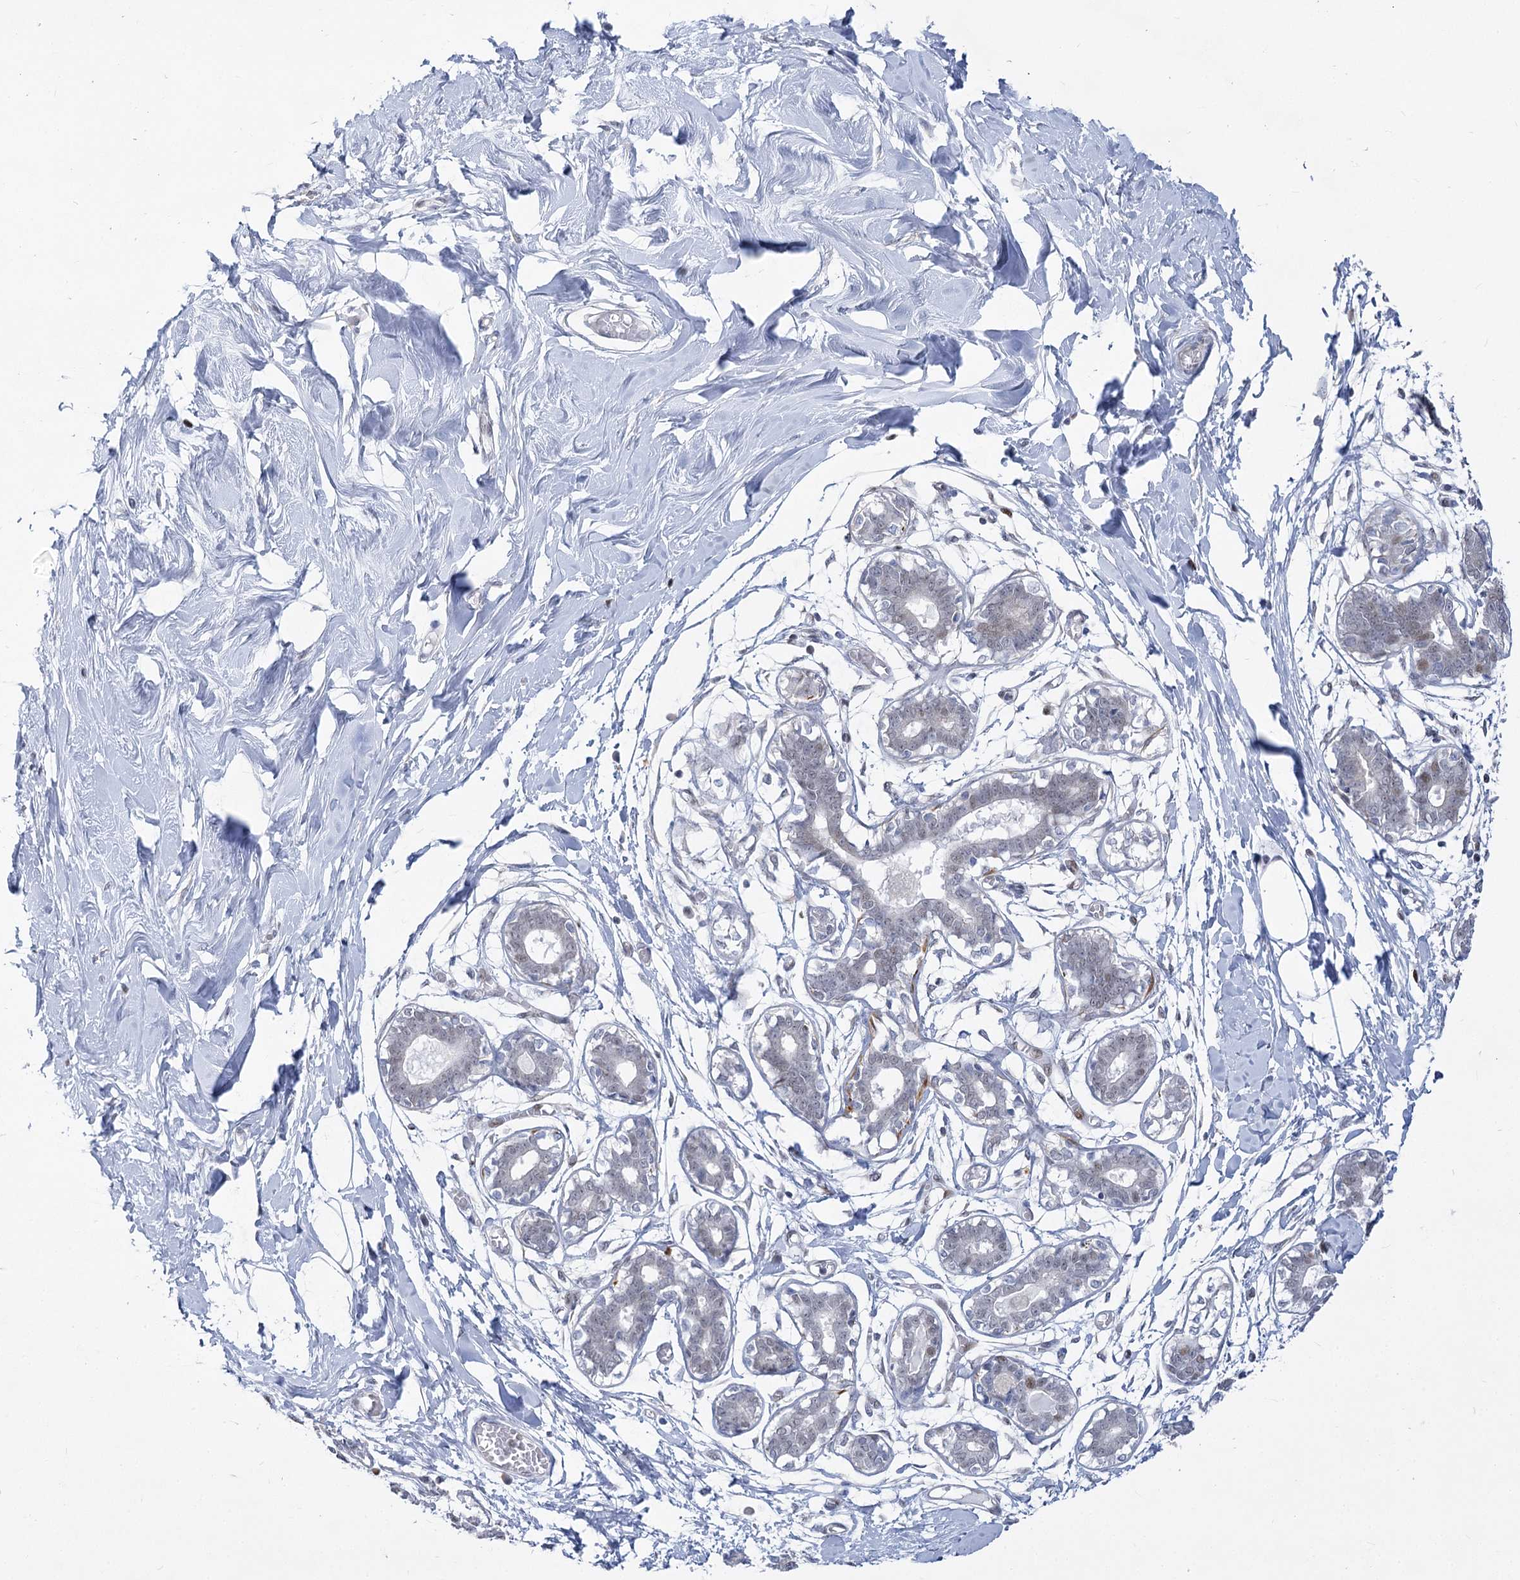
{"staining": {"intensity": "negative", "quantity": "none", "location": "none"}, "tissue": "breast", "cell_type": "Adipocytes", "image_type": "normal", "snomed": [{"axis": "morphology", "description": "Normal tissue, NOS"}, {"axis": "topography", "description": "Breast"}], "caption": "This is an immunohistochemistry photomicrograph of unremarkable breast. There is no staining in adipocytes.", "gene": "ARSI", "patient": {"sex": "female", "age": 27}}